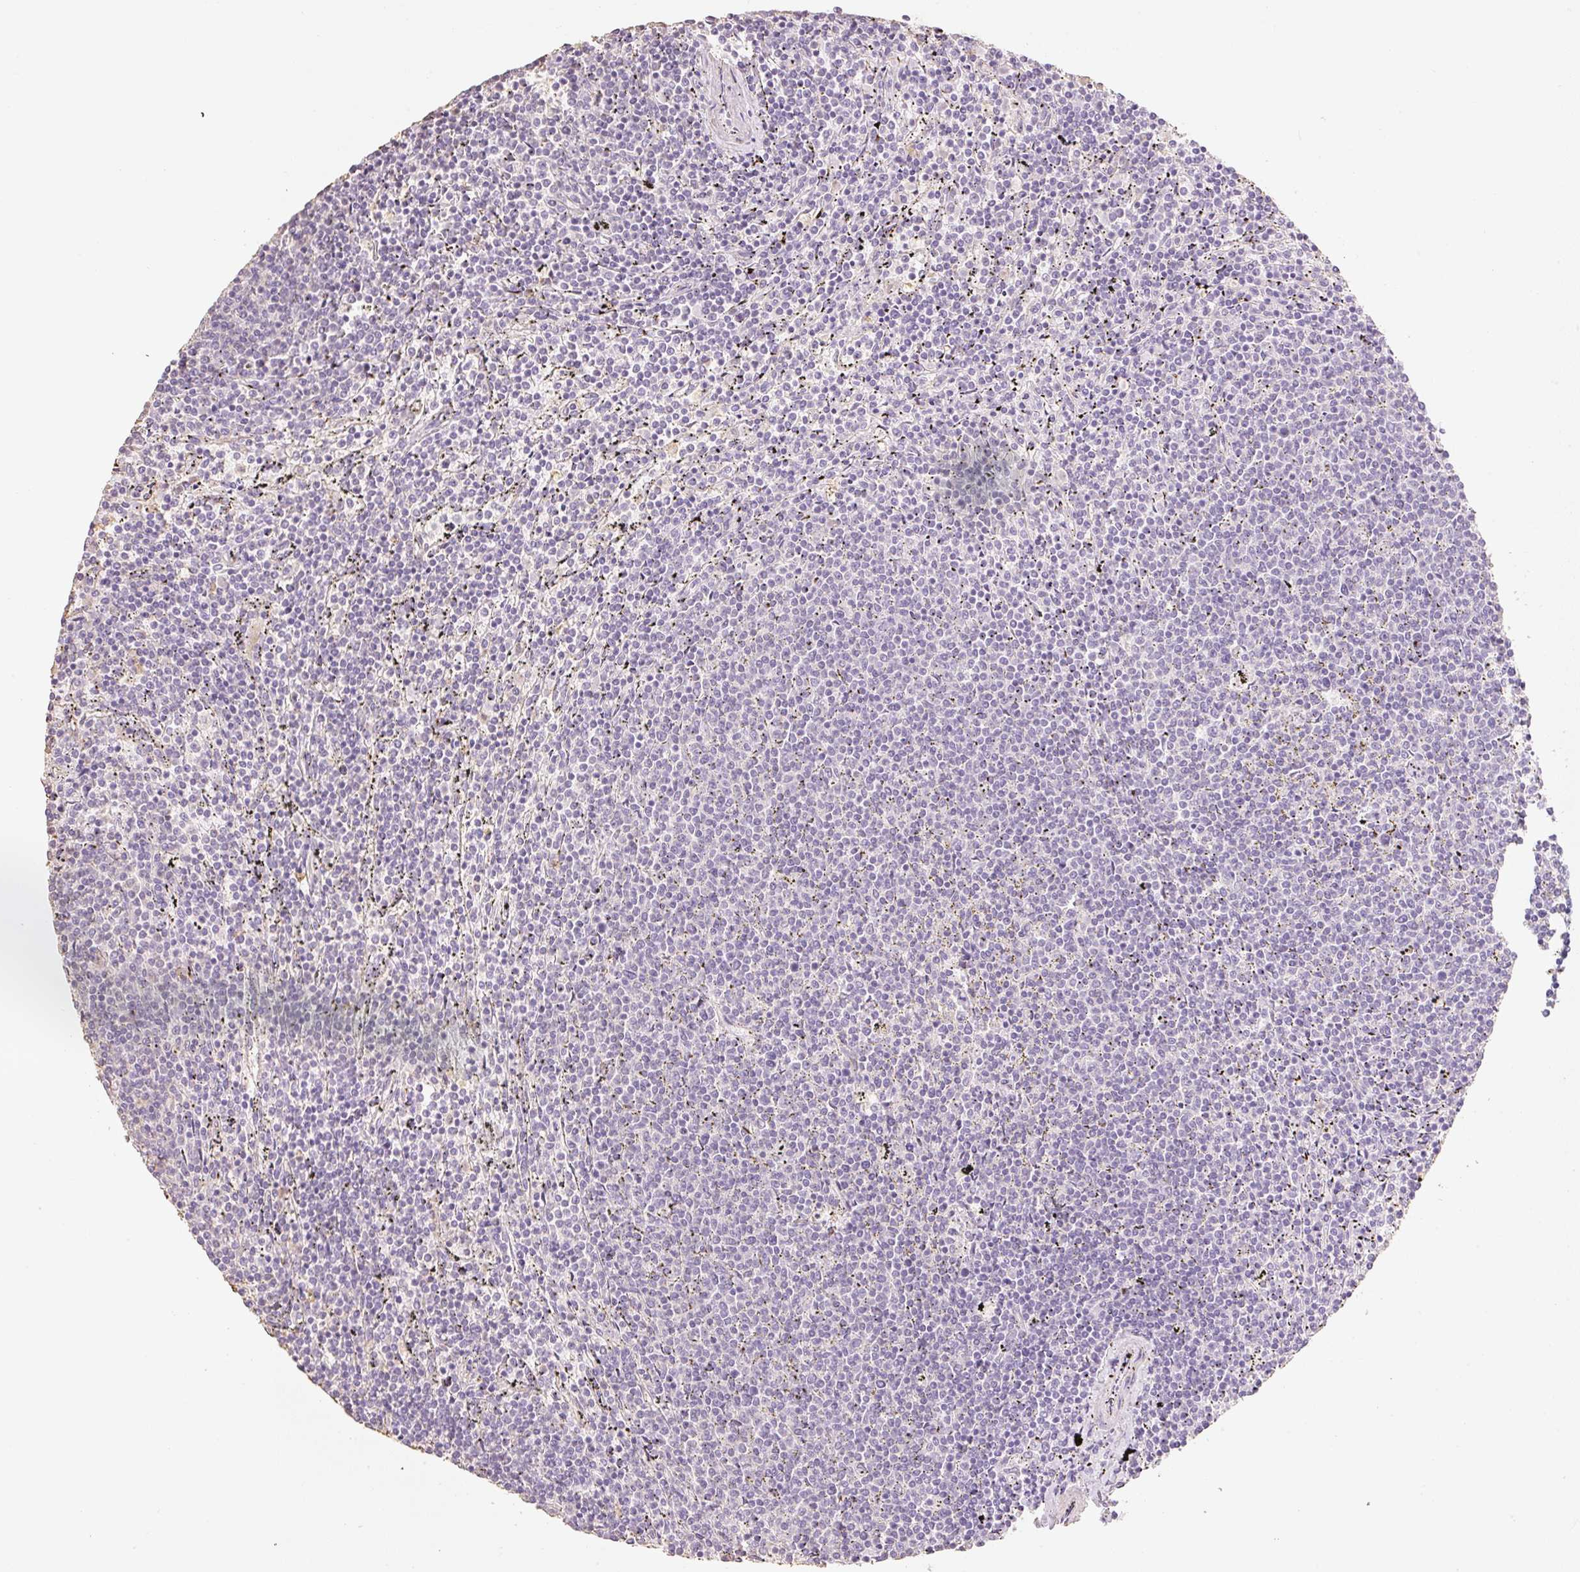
{"staining": {"intensity": "negative", "quantity": "none", "location": "none"}, "tissue": "lymphoma", "cell_type": "Tumor cells", "image_type": "cancer", "snomed": [{"axis": "morphology", "description": "Malignant lymphoma, non-Hodgkin's type, Low grade"}, {"axis": "topography", "description": "Spleen"}], "caption": "Lymphoma stained for a protein using immunohistochemistry (IHC) demonstrates no positivity tumor cells.", "gene": "MBOAT7", "patient": {"sex": "female", "age": 50}}